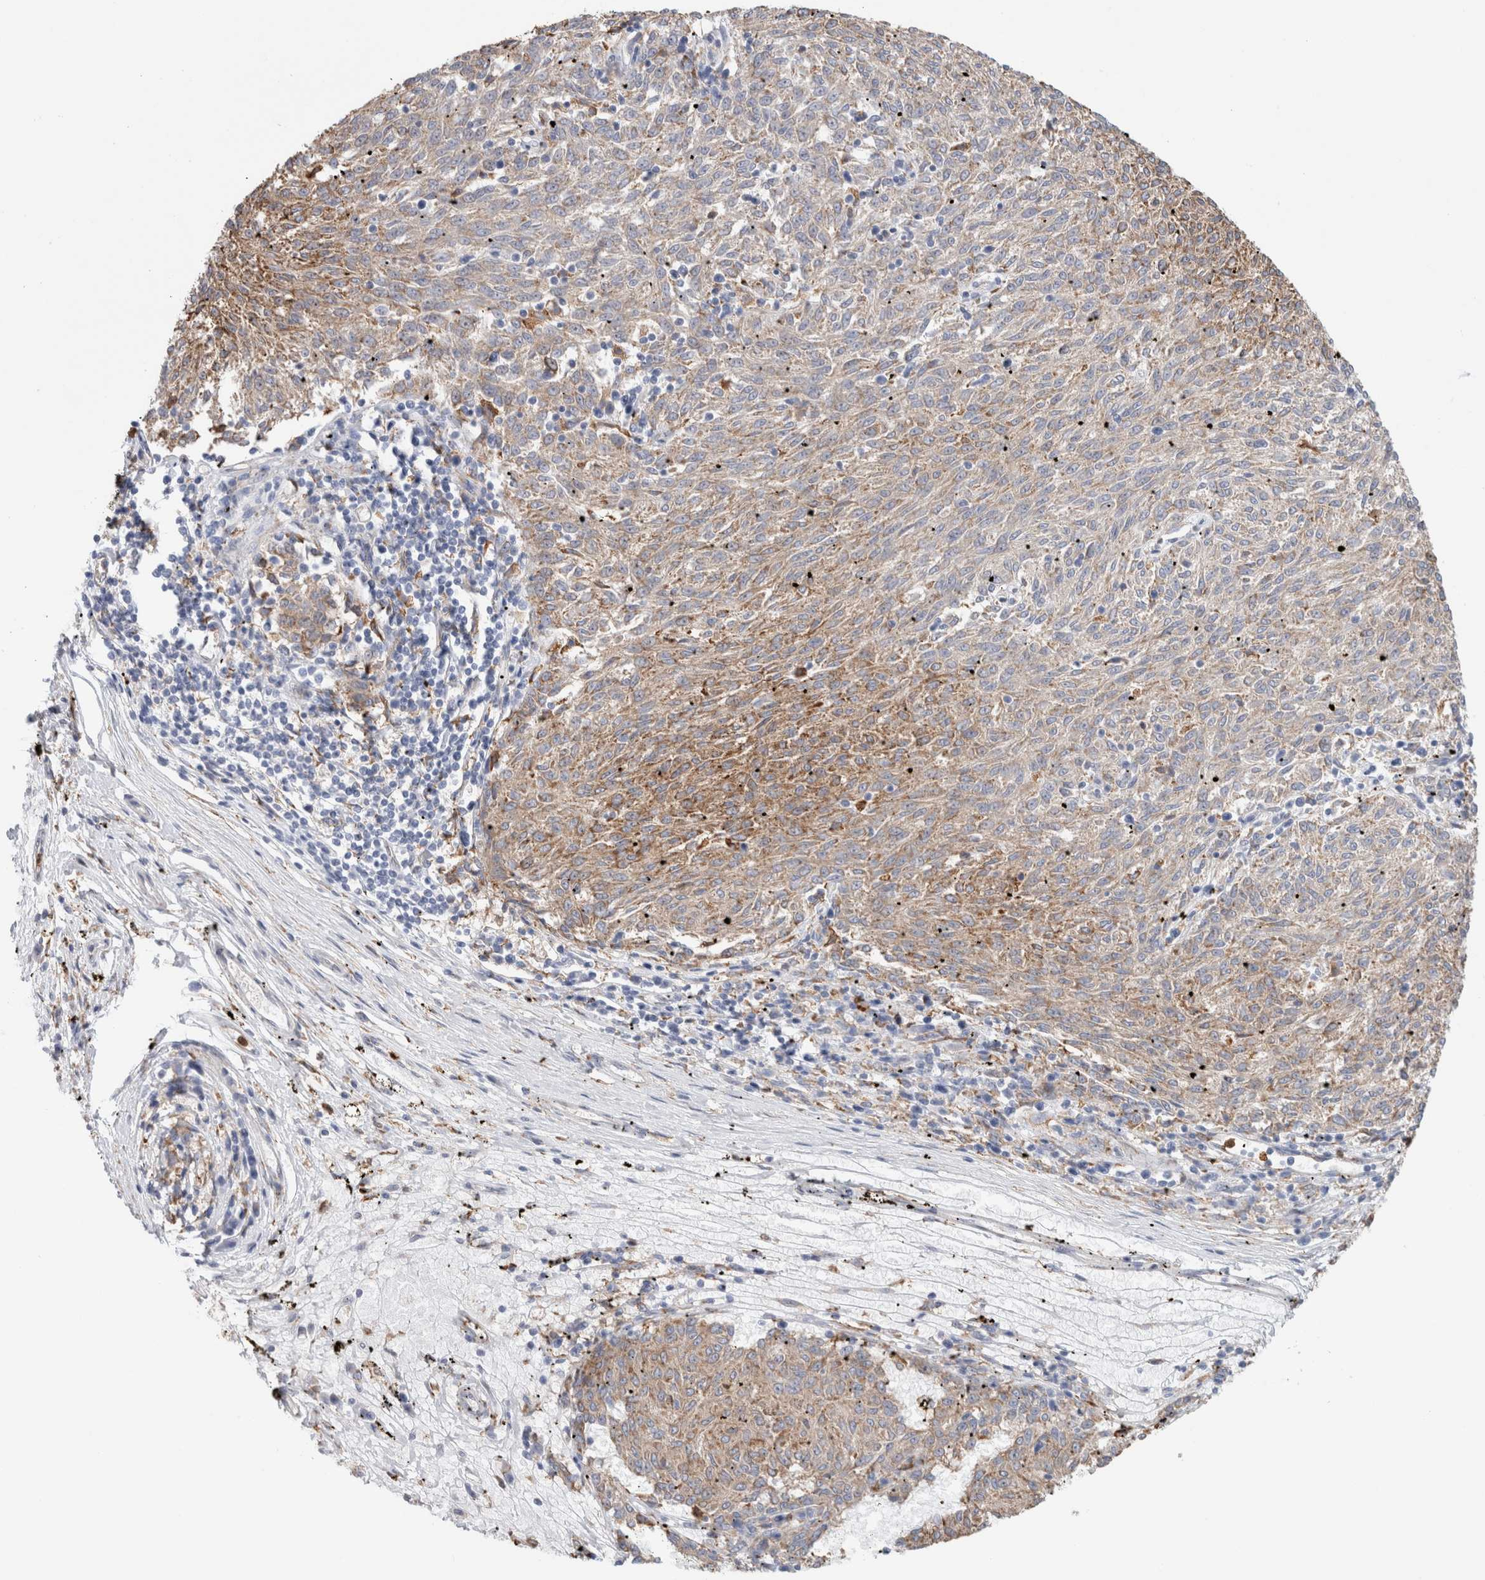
{"staining": {"intensity": "weak", "quantity": ">75%", "location": "cytoplasmic/membranous"}, "tissue": "melanoma", "cell_type": "Tumor cells", "image_type": "cancer", "snomed": [{"axis": "morphology", "description": "Malignant melanoma, NOS"}, {"axis": "topography", "description": "Skin"}], "caption": "Brown immunohistochemical staining in human melanoma reveals weak cytoplasmic/membranous expression in approximately >75% of tumor cells.", "gene": "P4HA1", "patient": {"sex": "female", "age": 72}}